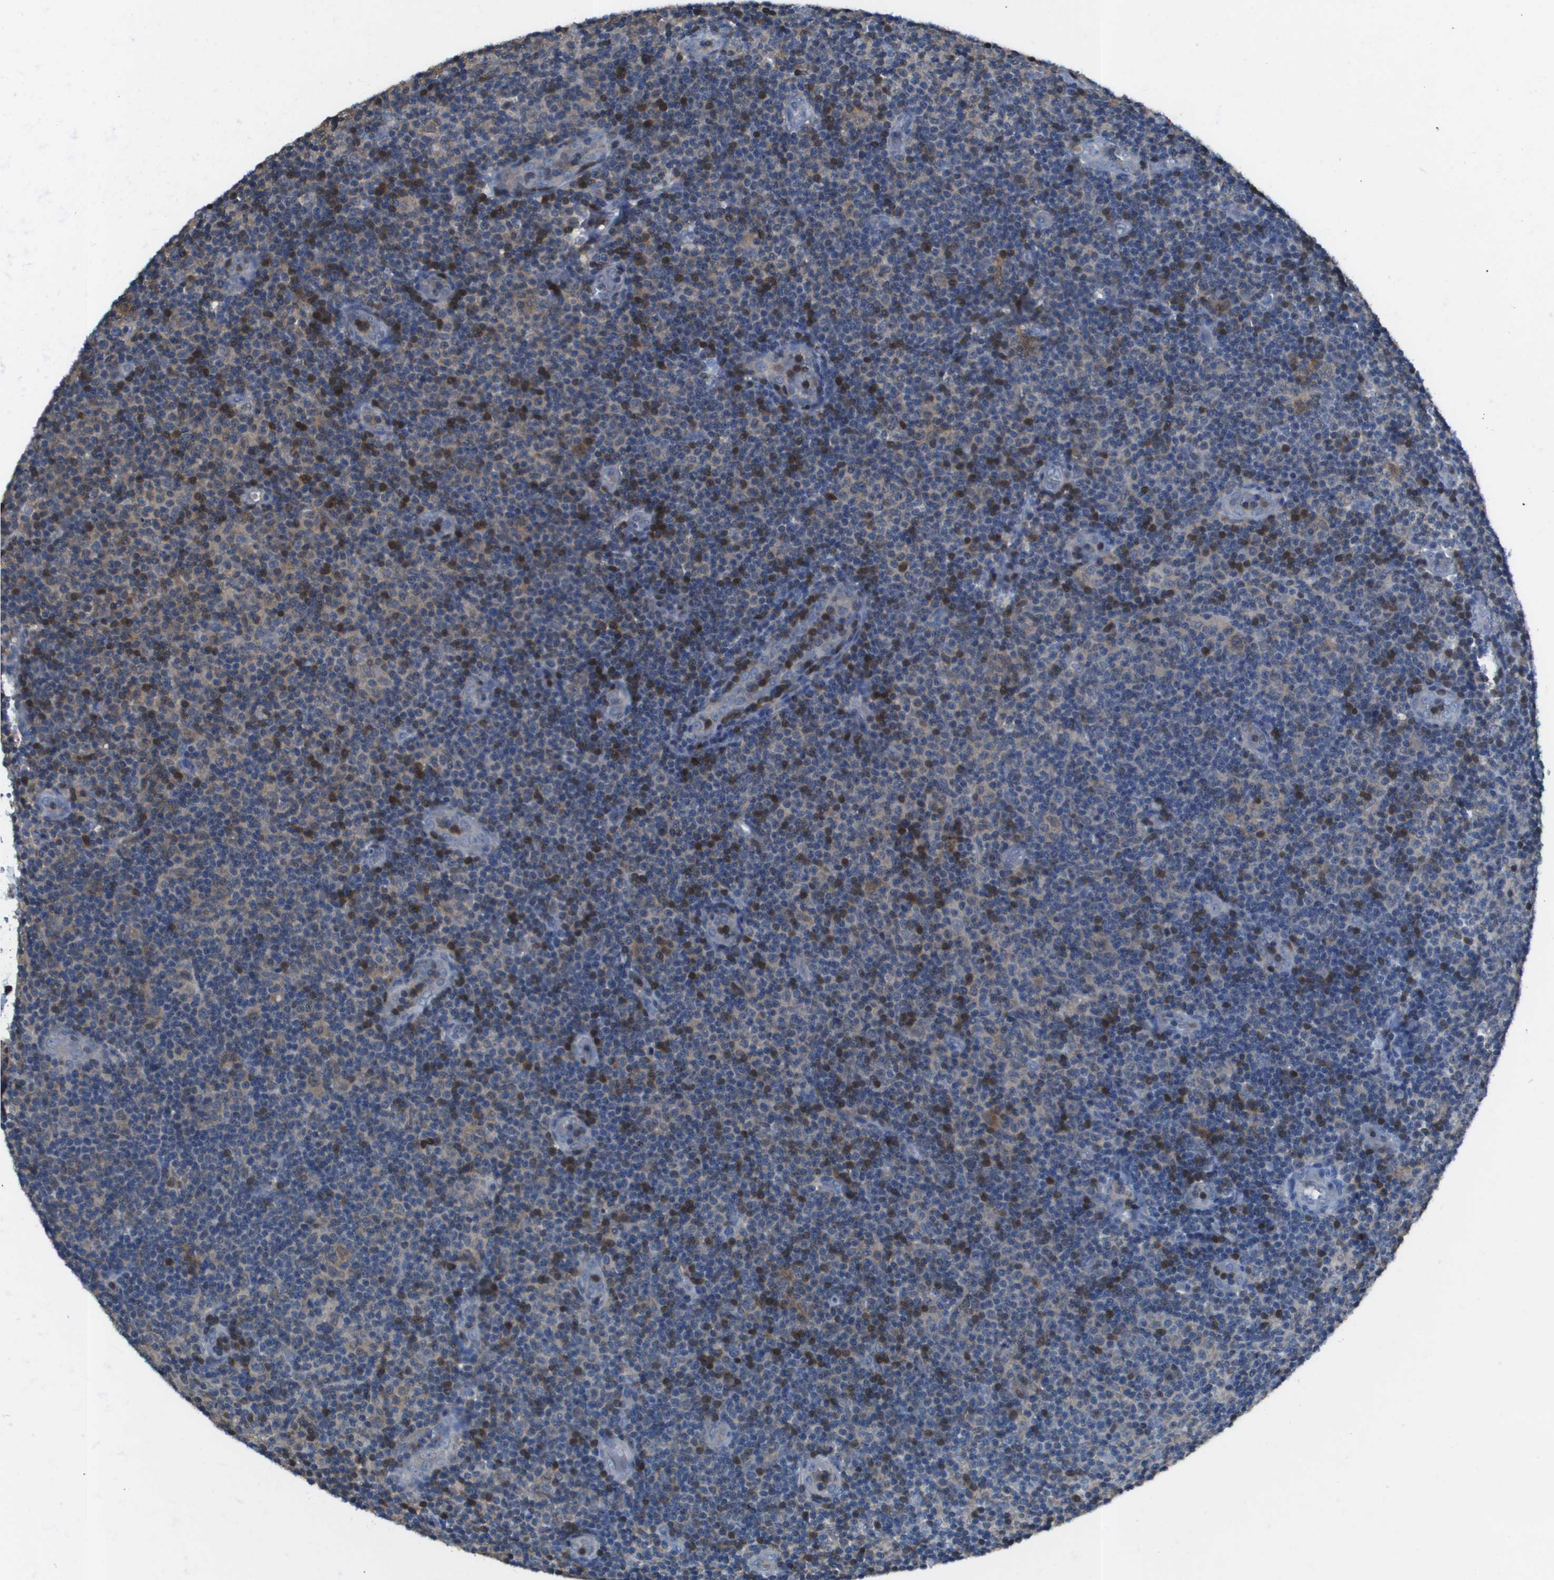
{"staining": {"intensity": "weak", "quantity": "25%-75%", "location": "cytoplasmic/membranous,nuclear"}, "tissue": "lymphoma", "cell_type": "Tumor cells", "image_type": "cancer", "snomed": [{"axis": "morphology", "description": "Malignant lymphoma, non-Hodgkin's type, Low grade"}, {"axis": "topography", "description": "Lymph node"}], "caption": "The immunohistochemical stain shows weak cytoplasmic/membranous and nuclear expression in tumor cells of lymphoma tissue. (Stains: DAB (3,3'-diaminobenzidine) in brown, nuclei in blue, Microscopy: brightfield microscopy at high magnification).", "gene": "CAMK4", "patient": {"sex": "male", "age": 83}}